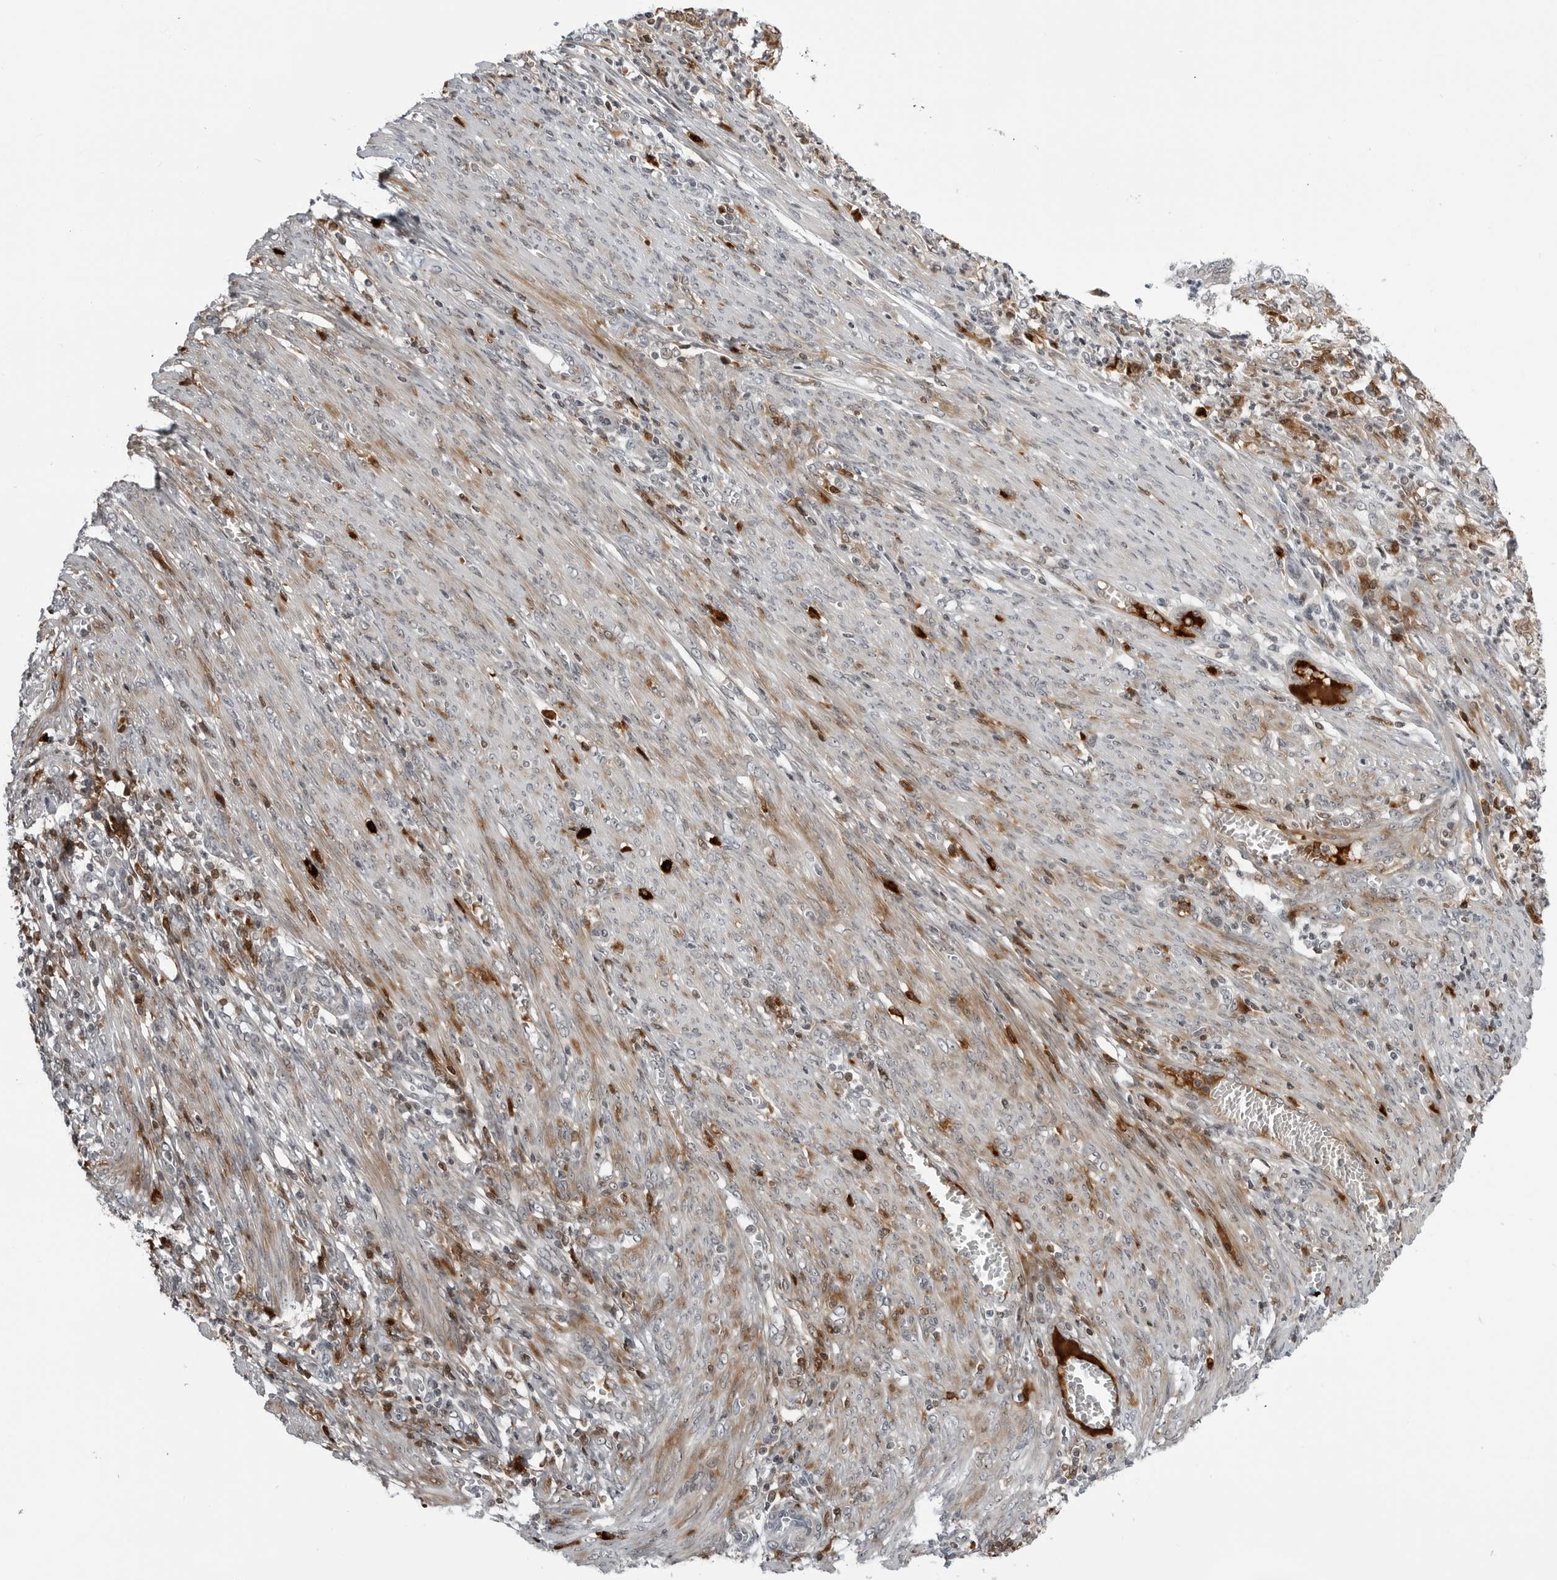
{"staining": {"intensity": "negative", "quantity": "none", "location": "none"}, "tissue": "endometrial cancer", "cell_type": "Tumor cells", "image_type": "cancer", "snomed": [{"axis": "morphology", "description": "Adenocarcinoma, NOS"}, {"axis": "topography", "description": "Endometrium"}], "caption": "An image of human adenocarcinoma (endometrial) is negative for staining in tumor cells.", "gene": "CXCR5", "patient": {"sex": "female", "age": 49}}